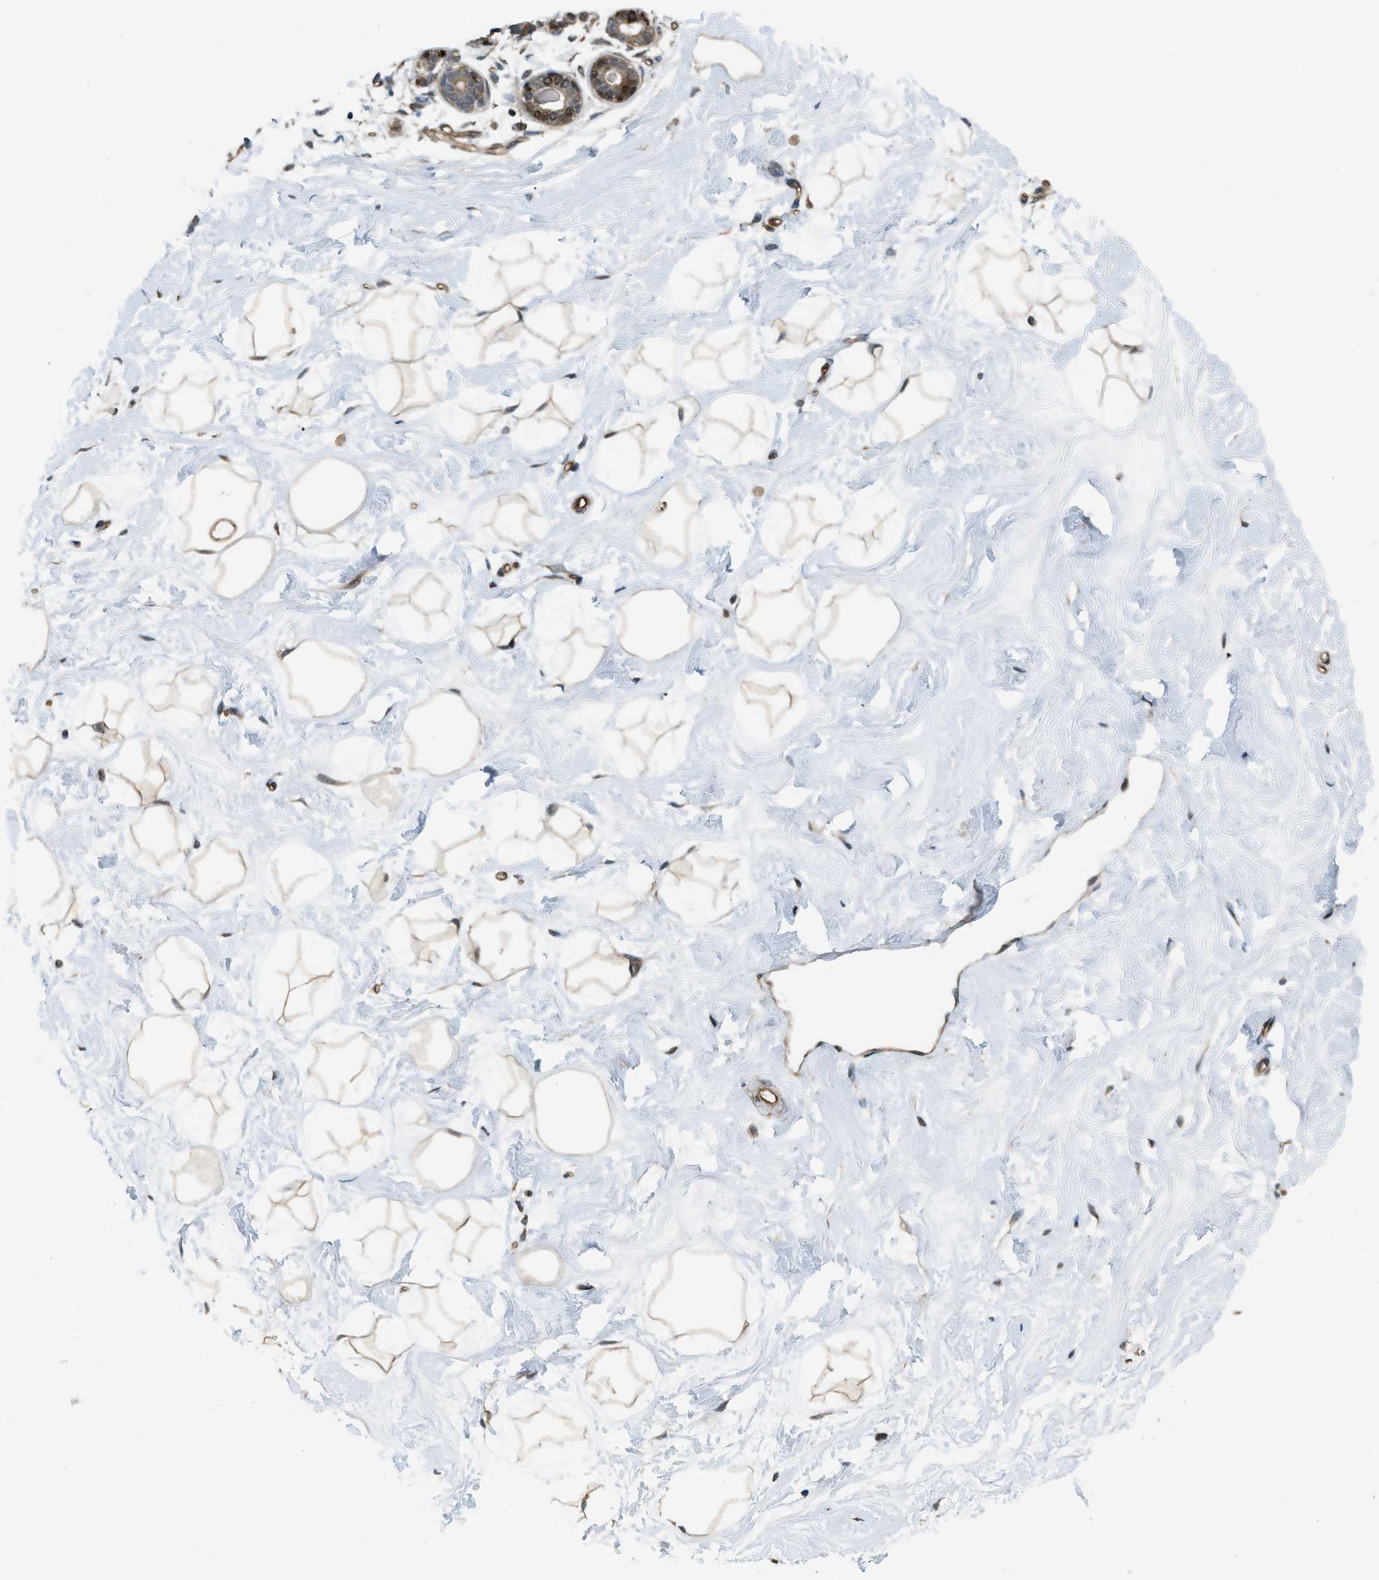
{"staining": {"intensity": "moderate", "quantity": "25%-75%", "location": "cytoplasmic/membranous,nuclear"}, "tissue": "breast", "cell_type": "Adipocytes", "image_type": "normal", "snomed": [{"axis": "morphology", "description": "Normal tissue, NOS"}, {"axis": "topography", "description": "Breast"}], "caption": "A photomicrograph of breast stained for a protein displays moderate cytoplasmic/membranous,nuclear brown staining in adipocytes. The protein is stained brown, and the nuclei are stained in blue (DAB IHC with brightfield microscopy, high magnification).", "gene": "LTA4H", "patient": {"sex": "female", "age": 23}}